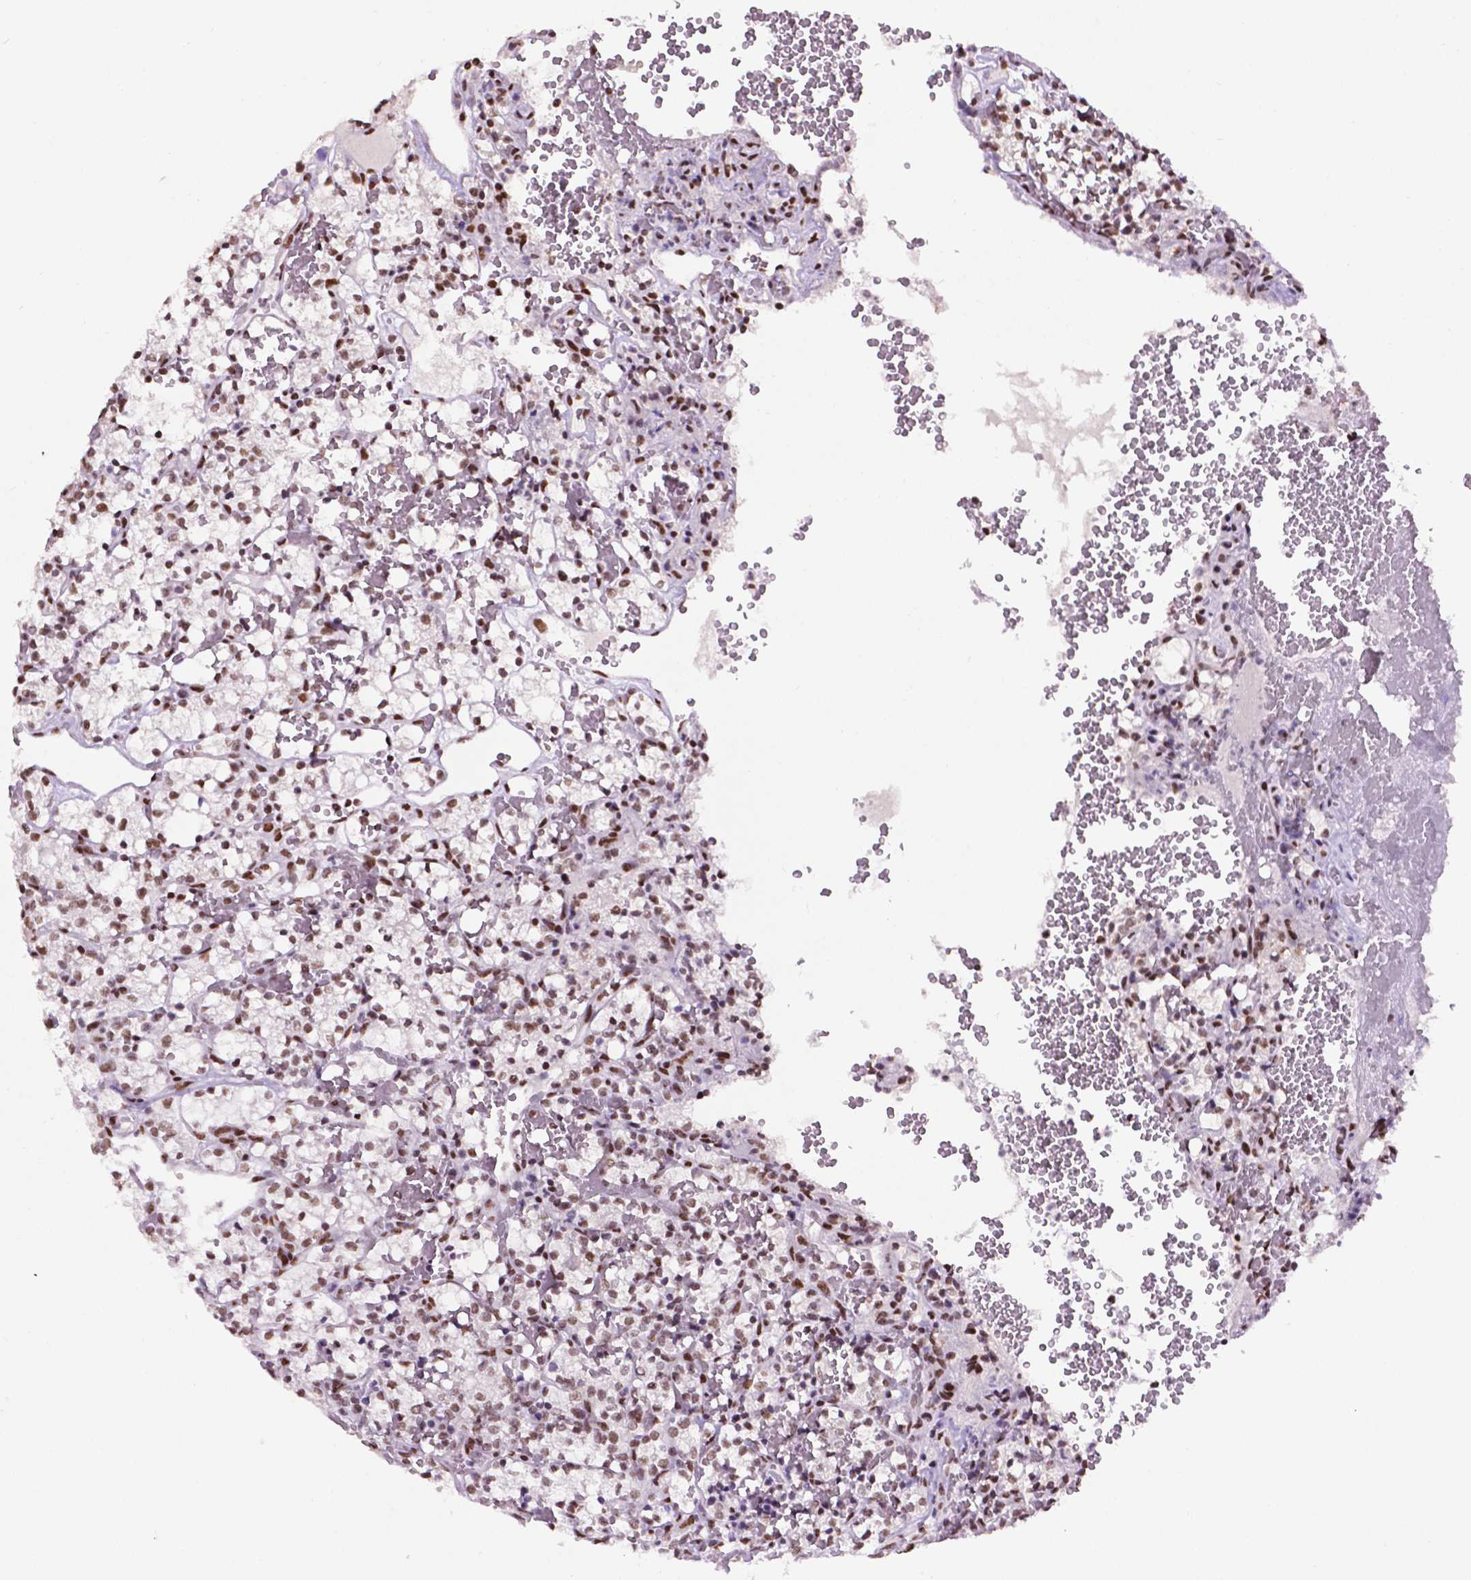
{"staining": {"intensity": "moderate", "quantity": ">75%", "location": "nuclear"}, "tissue": "renal cancer", "cell_type": "Tumor cells", "image_type": "cancer", "snomed": [{"axis": "morphology", "description": "Adenocarcinoma, NOS"}, {"axis": "topography", "description": "Kidney"}], "caption": "This photomicrograph reveals renal cancer stained with immunohistochemistry (IHC) to label a protein in brown. The nuclear of tumor cells show moderate positivity for the protein. Nuclei are counter-stained blue.", "gene": "CCAR2", "patient": {"sex": "female", "age": 69}}